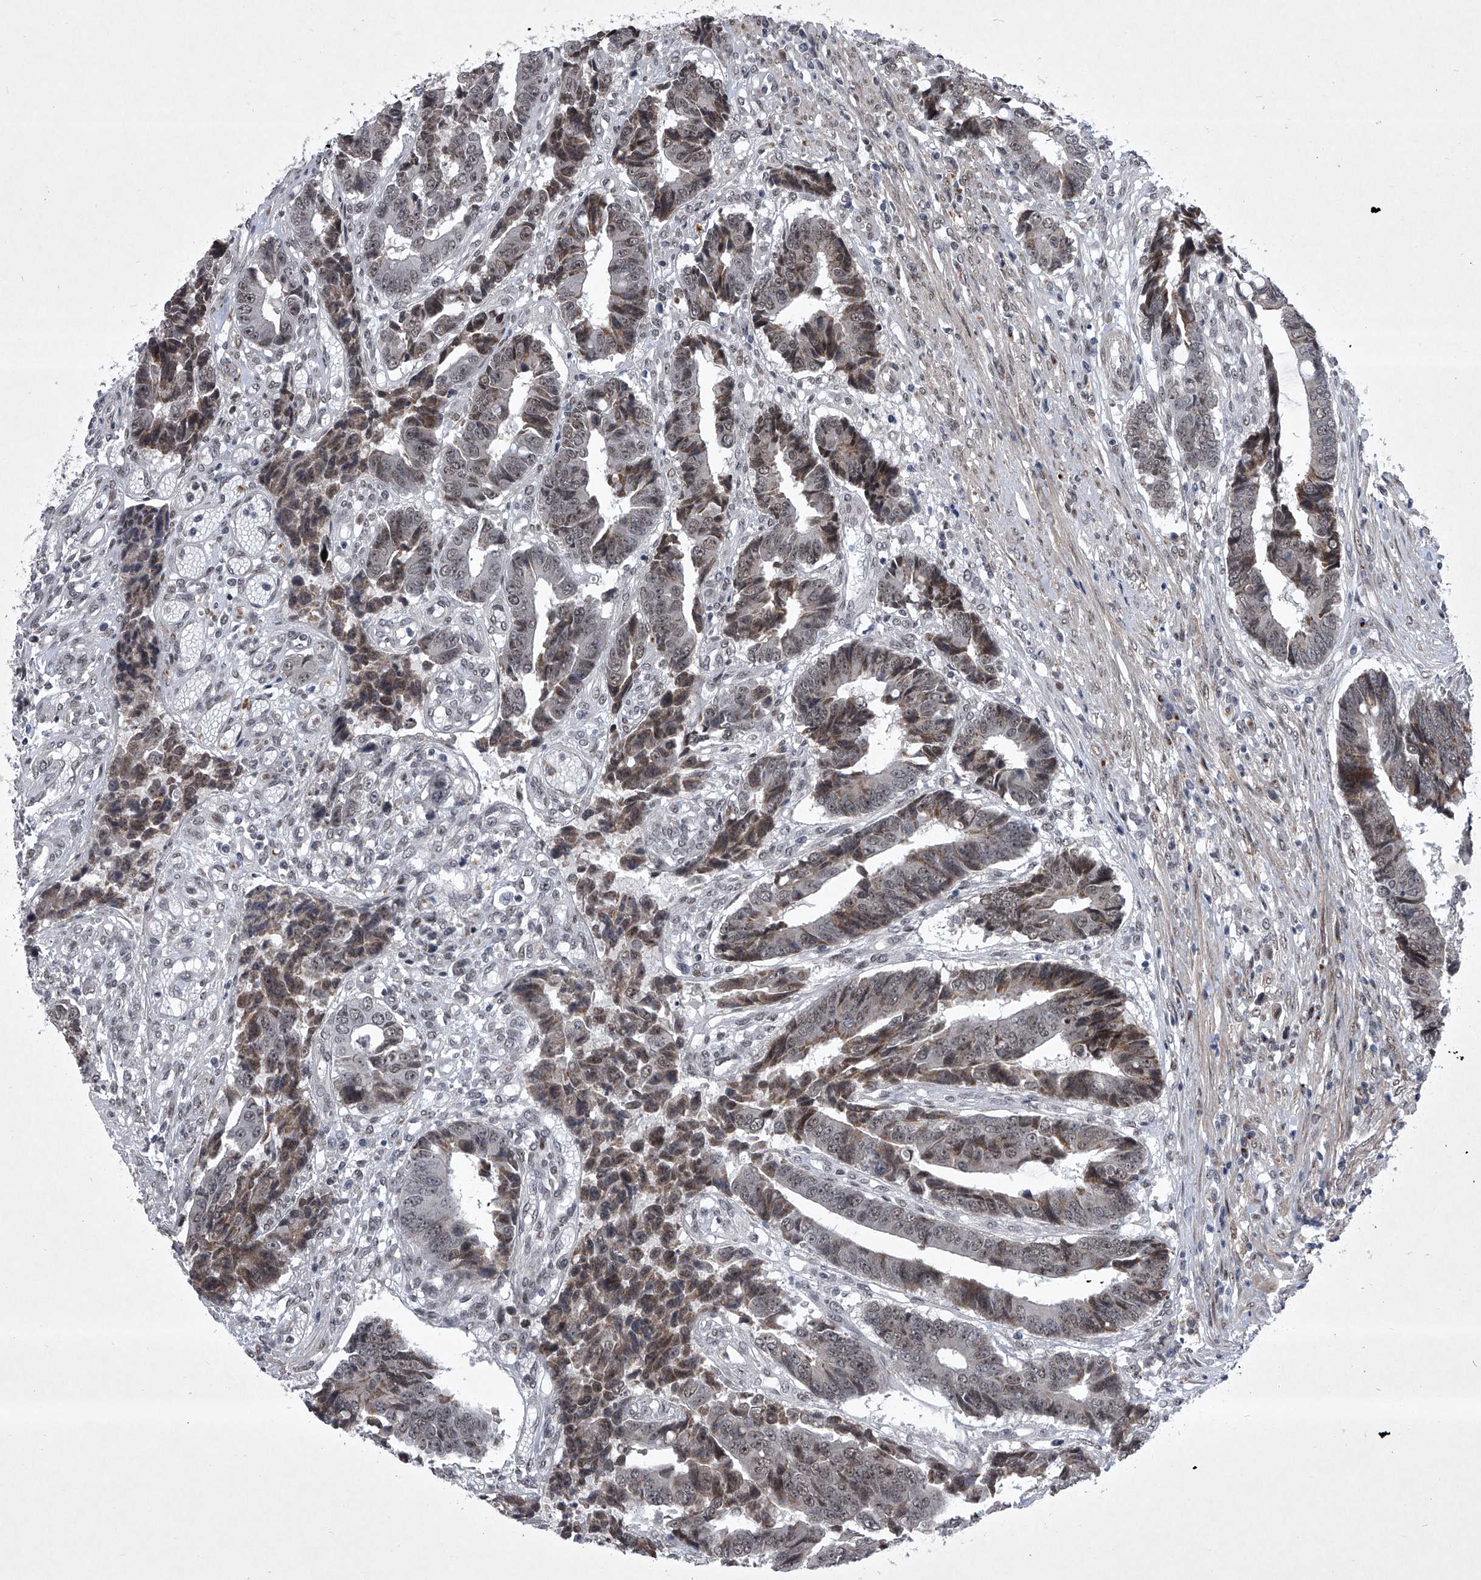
{"staining": {"intensity": "moderate", "quantity": "25%-75%", "location": "cytoplasmic/membranous,nuclear"}, "tissue": "colorectal cancer", "cell_type": "Tumor cells", "image_type": "cancer", "snomed": [{"axis": "morphology", "description": "Adenocarcinoma, NOS"}, {"axis": "topography", "description": "Rectum"}], "caption": "Moderate cytoplasmic/membranous and nuclear positivity for a protein is present in about 25%-75% of tumor cells of colorectal cancer using immunohistochemistry (IHC).", "gene": "MLLT1", "patient": {"sex": "male", "age": 84}}